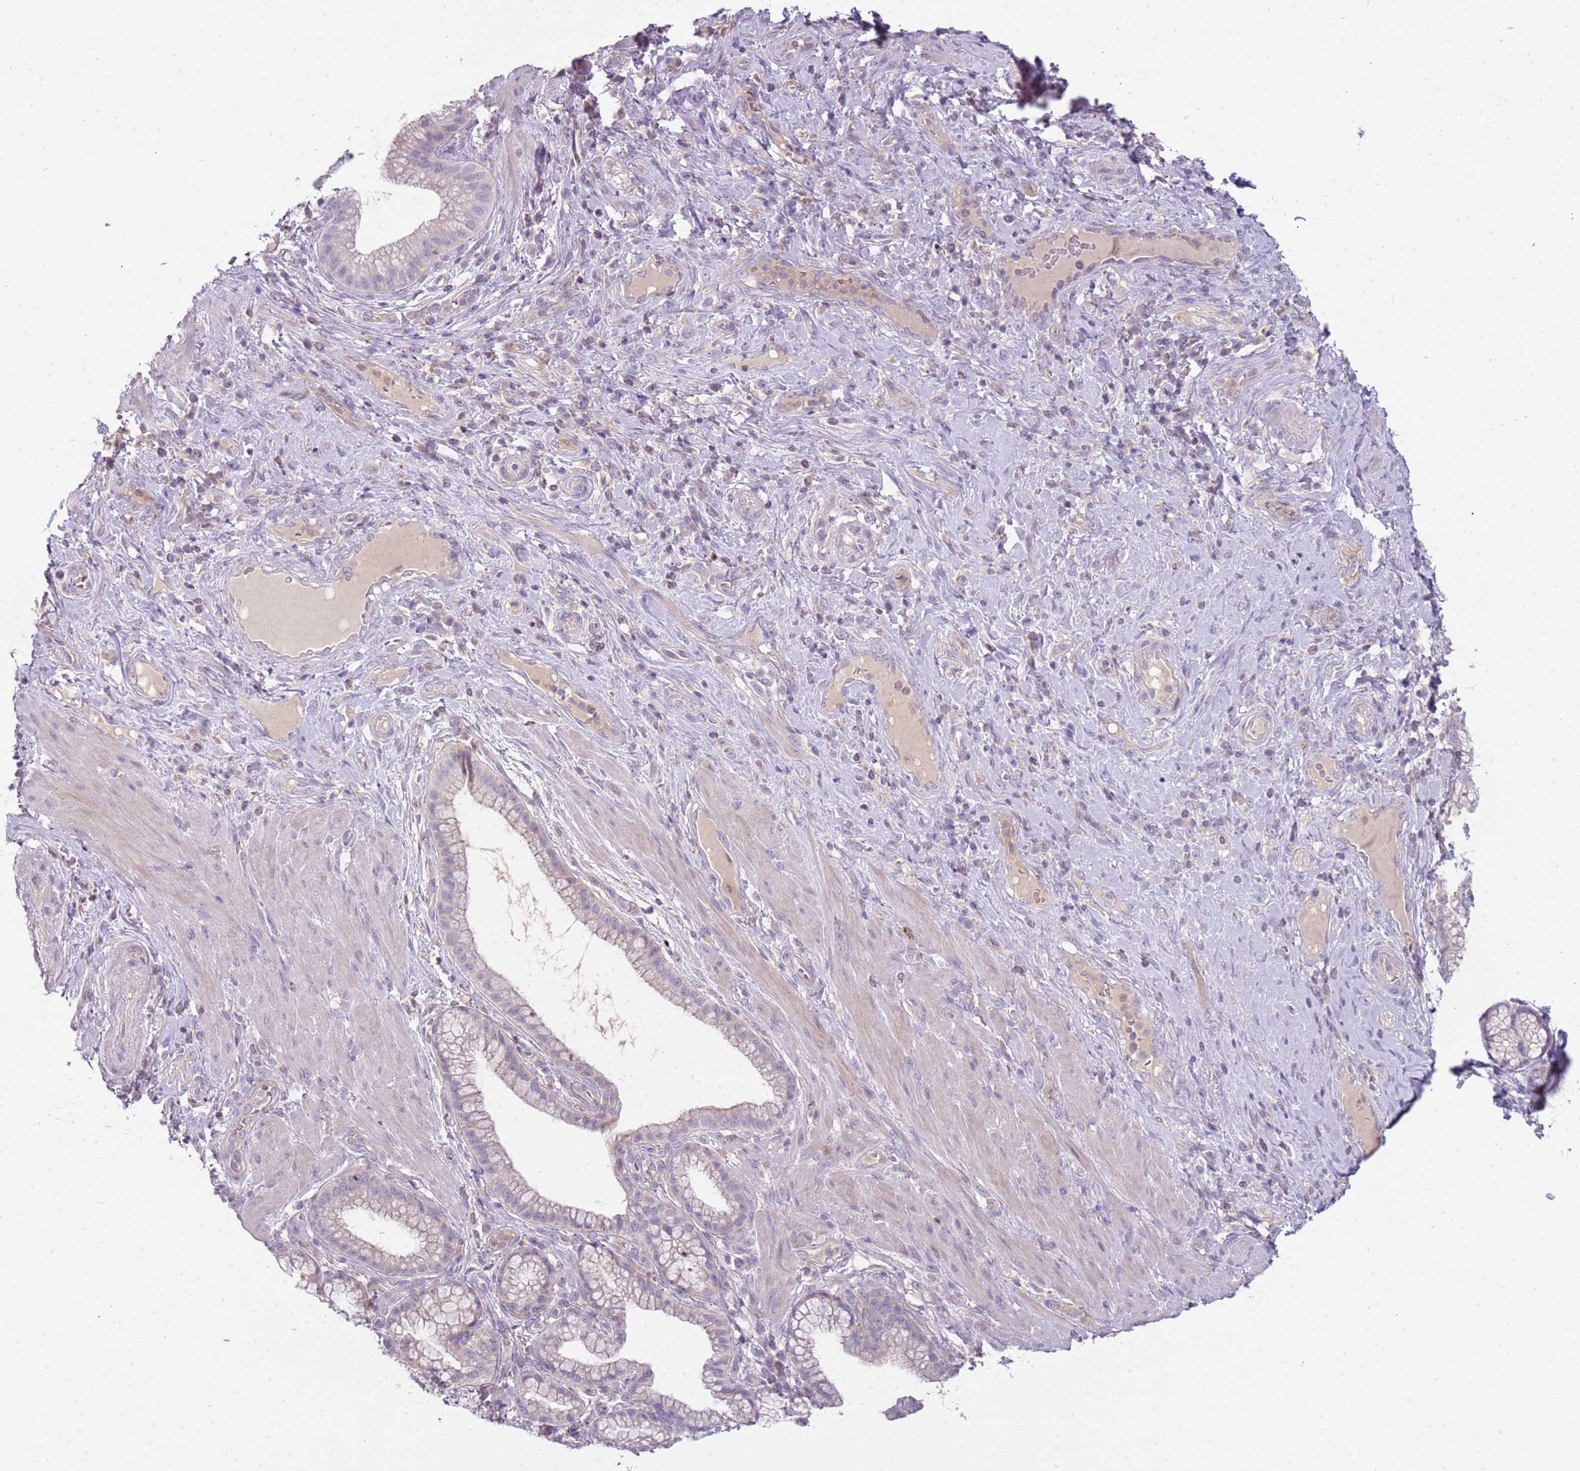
{"staining": {"intensity": "negative", "quantity": "none", "location": "none"}, "tissue": "pancreatic cancer", "cell_type": "Tumor cells", "image_type": "cancer", "snomed": [{"axis": "morphology", "description": "Adenocarcinoma, NOS"}, {"axis": "topography", "description": "Pancreas"}], "caption": "High magnification brightfield microscopy of pancreatic cancer (adenocarcinoma) stained with DAB (brown) and counterstained with hematoxylin (blue): tumor cells show no significant staining.", "gene": "ARHGAP5", "patient": {"sex": "male", "age": 72}}